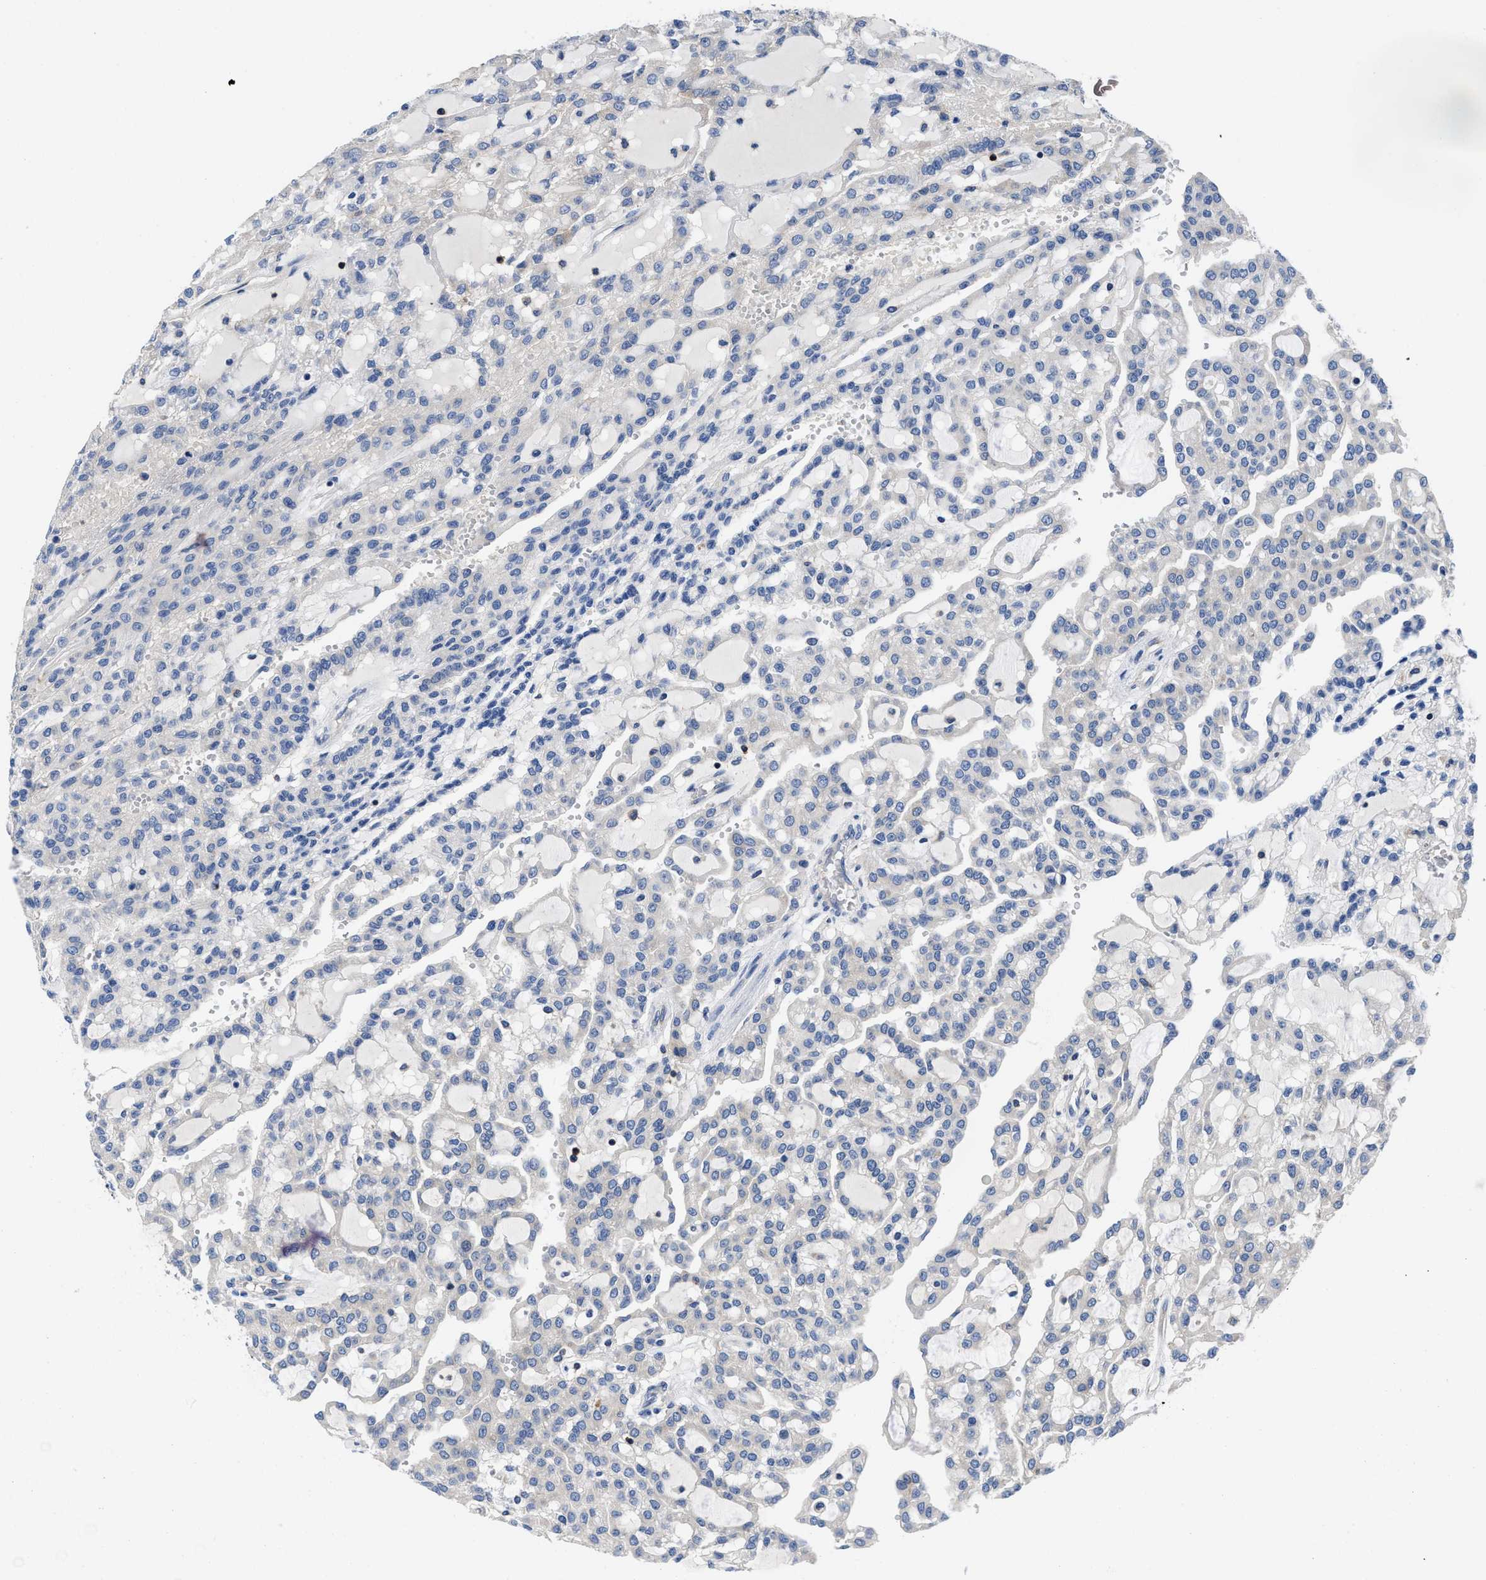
{"staining": {"intensity": "negative", "quantity": "none", "location": "none"}, "tissue": "renal cancer", "cell_type": "Tumor cells", "image_type": "cancer", "snomed": [{"axis": "morphology", "description": "Adenocarcinoma, NOS"}, {"axis": "topography", "description": "Kidney"}], "caption": "IHC micrograph of neoplastic tissue: human renal cancer (adenocarcinoma) stained with DAB (3,3'-diaminobenzidine) displays no significant protein positivity in tumor cells. The staining was performed using DAB to visualize the protein expression in brown, while the nuclei were stained in blue with hematoxylin (Magnification: 20x).", "gene": "YARS1", "patient": {"sex": "male", "age": 63}}